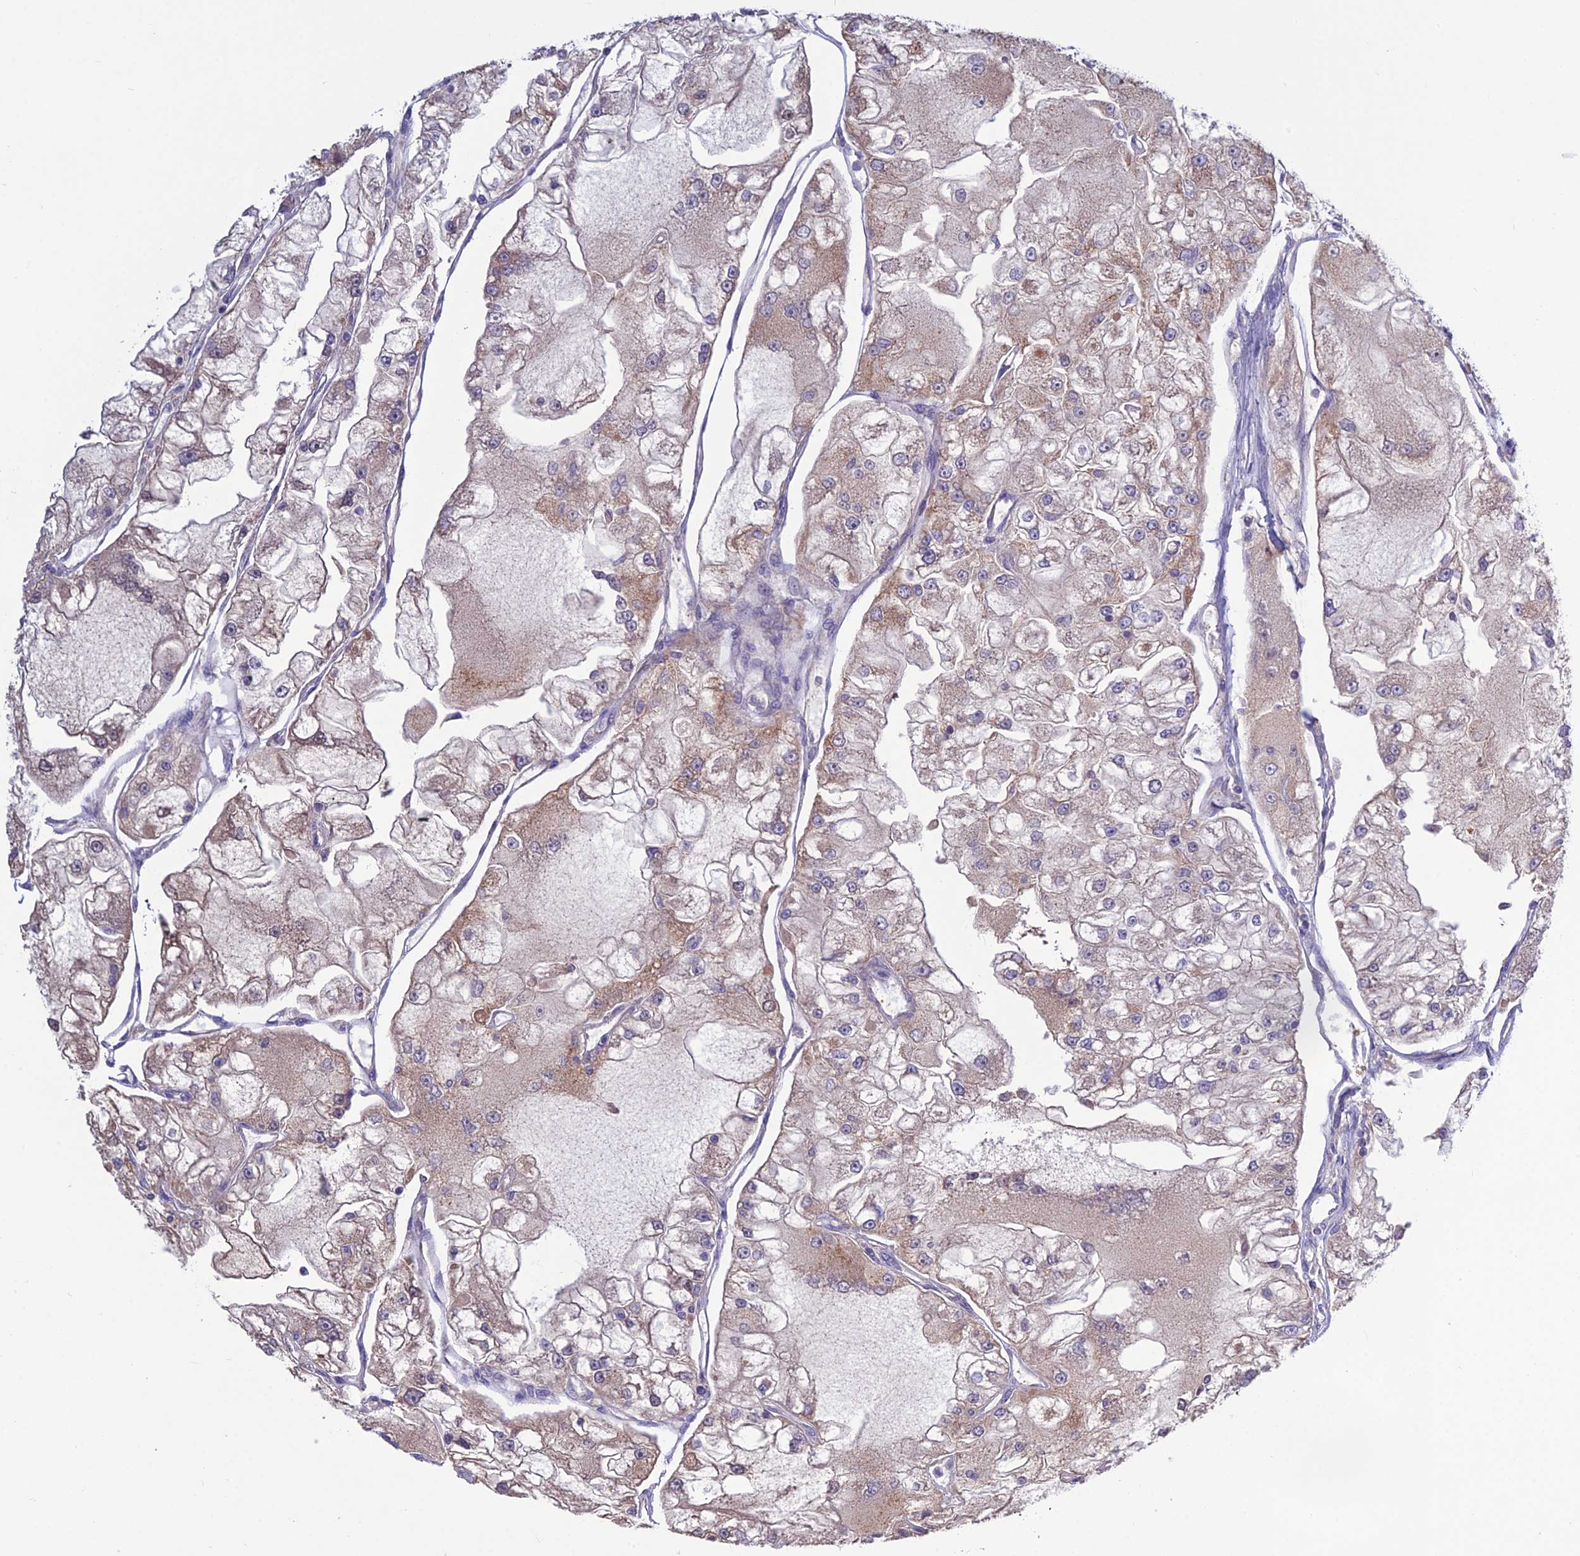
{"staining": {"intensity": "weak", "quantity": "25%-75%", "location": "cytoplasmic/membranous"}, "tissue": "renal cancer", "cell_type": "Tumor cells", "image_type": "cancer", "snomed": [{"axis": "morphology", "description": "Adenocarcinoma, NOS"}, {"axis": "topography", "description": "Kidney"}], "caption": "There is low levels of weak cytoplasmic/membranous expression in tumor cells of renal adenocarcinoma, as demonstrated by immunohistochemical staining (brown color).", "gene": "BHMT2", "patient": {"sex": "female", "age": 72}}